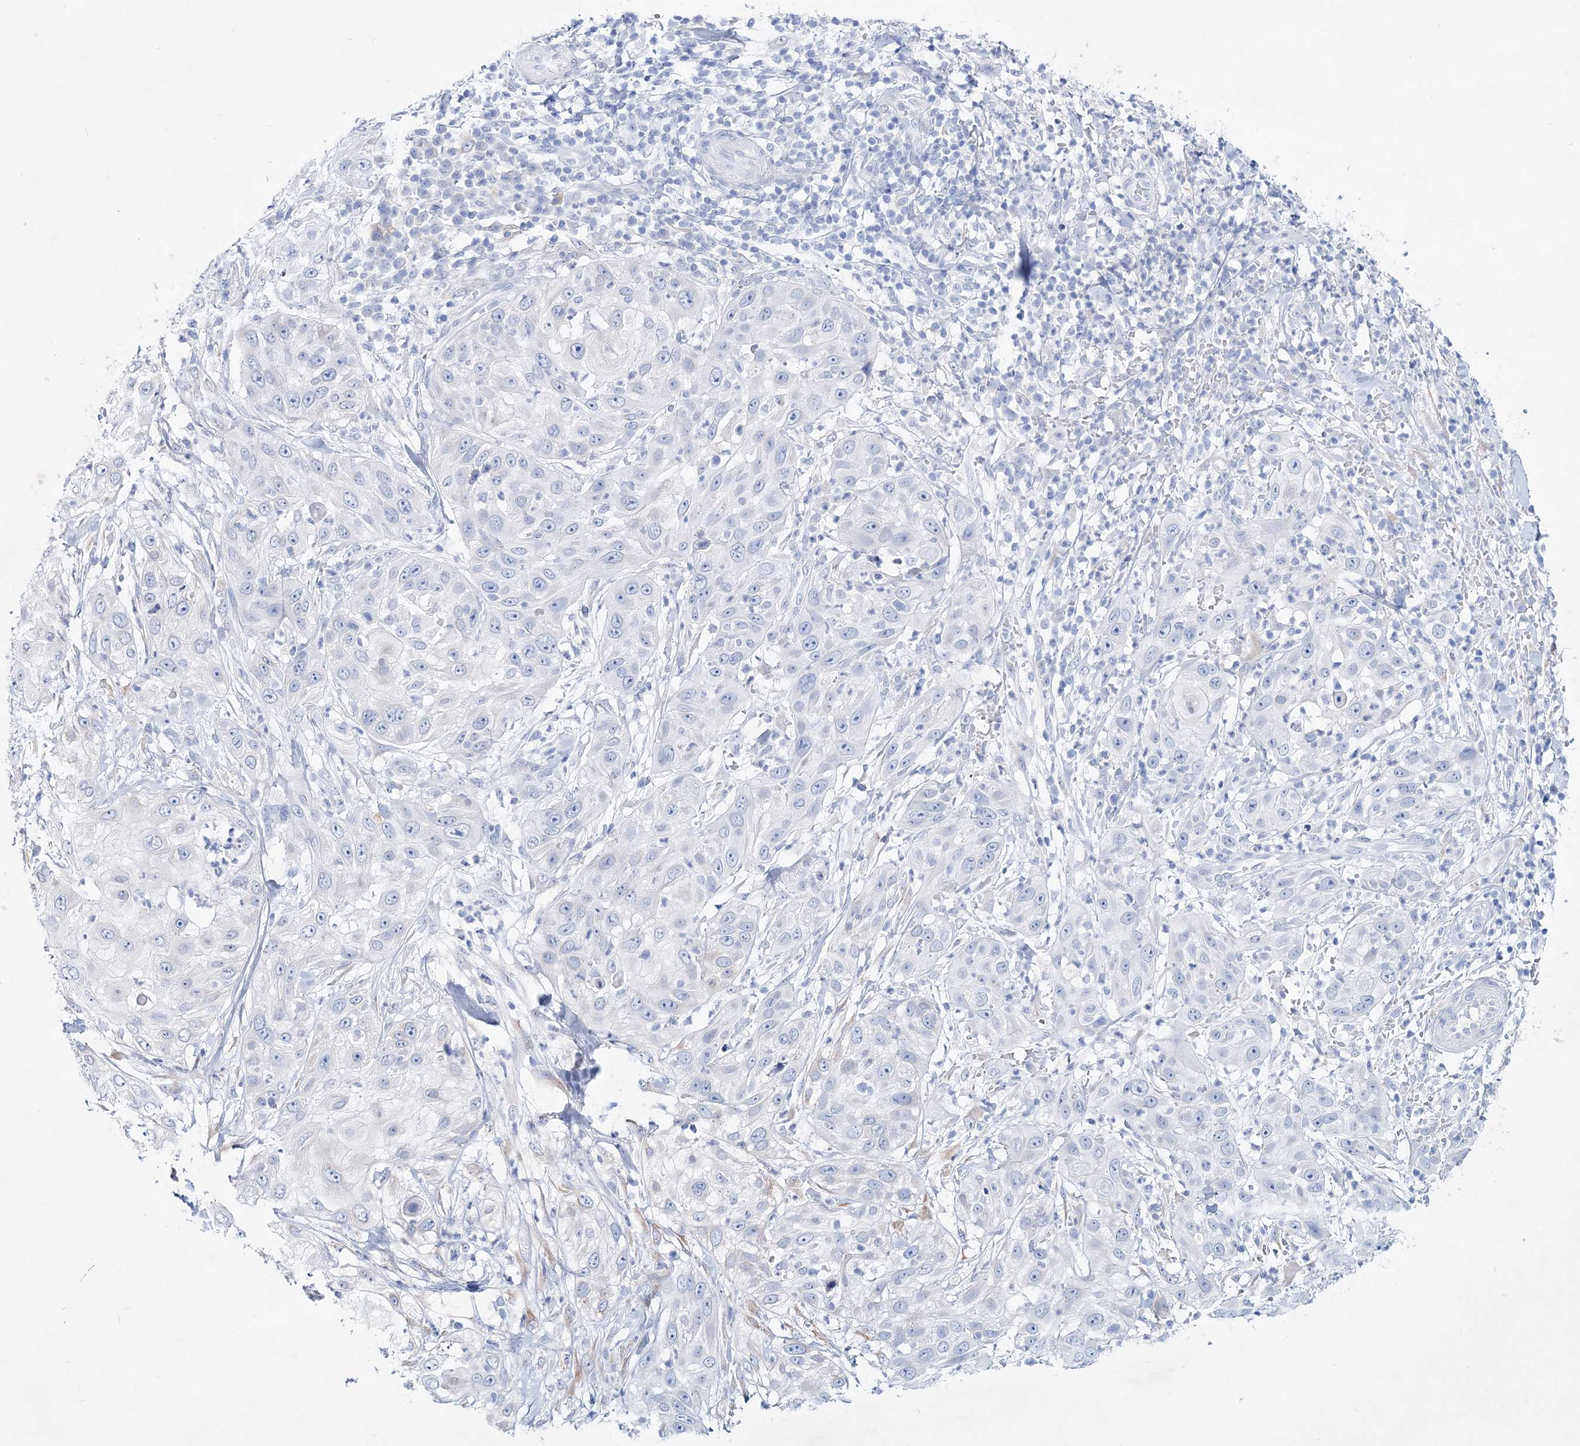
{"staining": {"intensity": "negative", "quantity": "none", "location": "none"}, "tissue": "skin cancer", "cell_type": "Tumor cells", "image_type": "cancer", "snomed": [{"axis": "morphology", "description": "Squamous cell carcinoma, NOS"}, {"axis": "topography", "description": "Skin"}], "caption": "Squamous cell carcinoma (skin) was stained to show a protein in brown. There is no significant staining in tumor cells.", "gene": "SPINK7", "patient": {"sex": "female", "age": 44}}